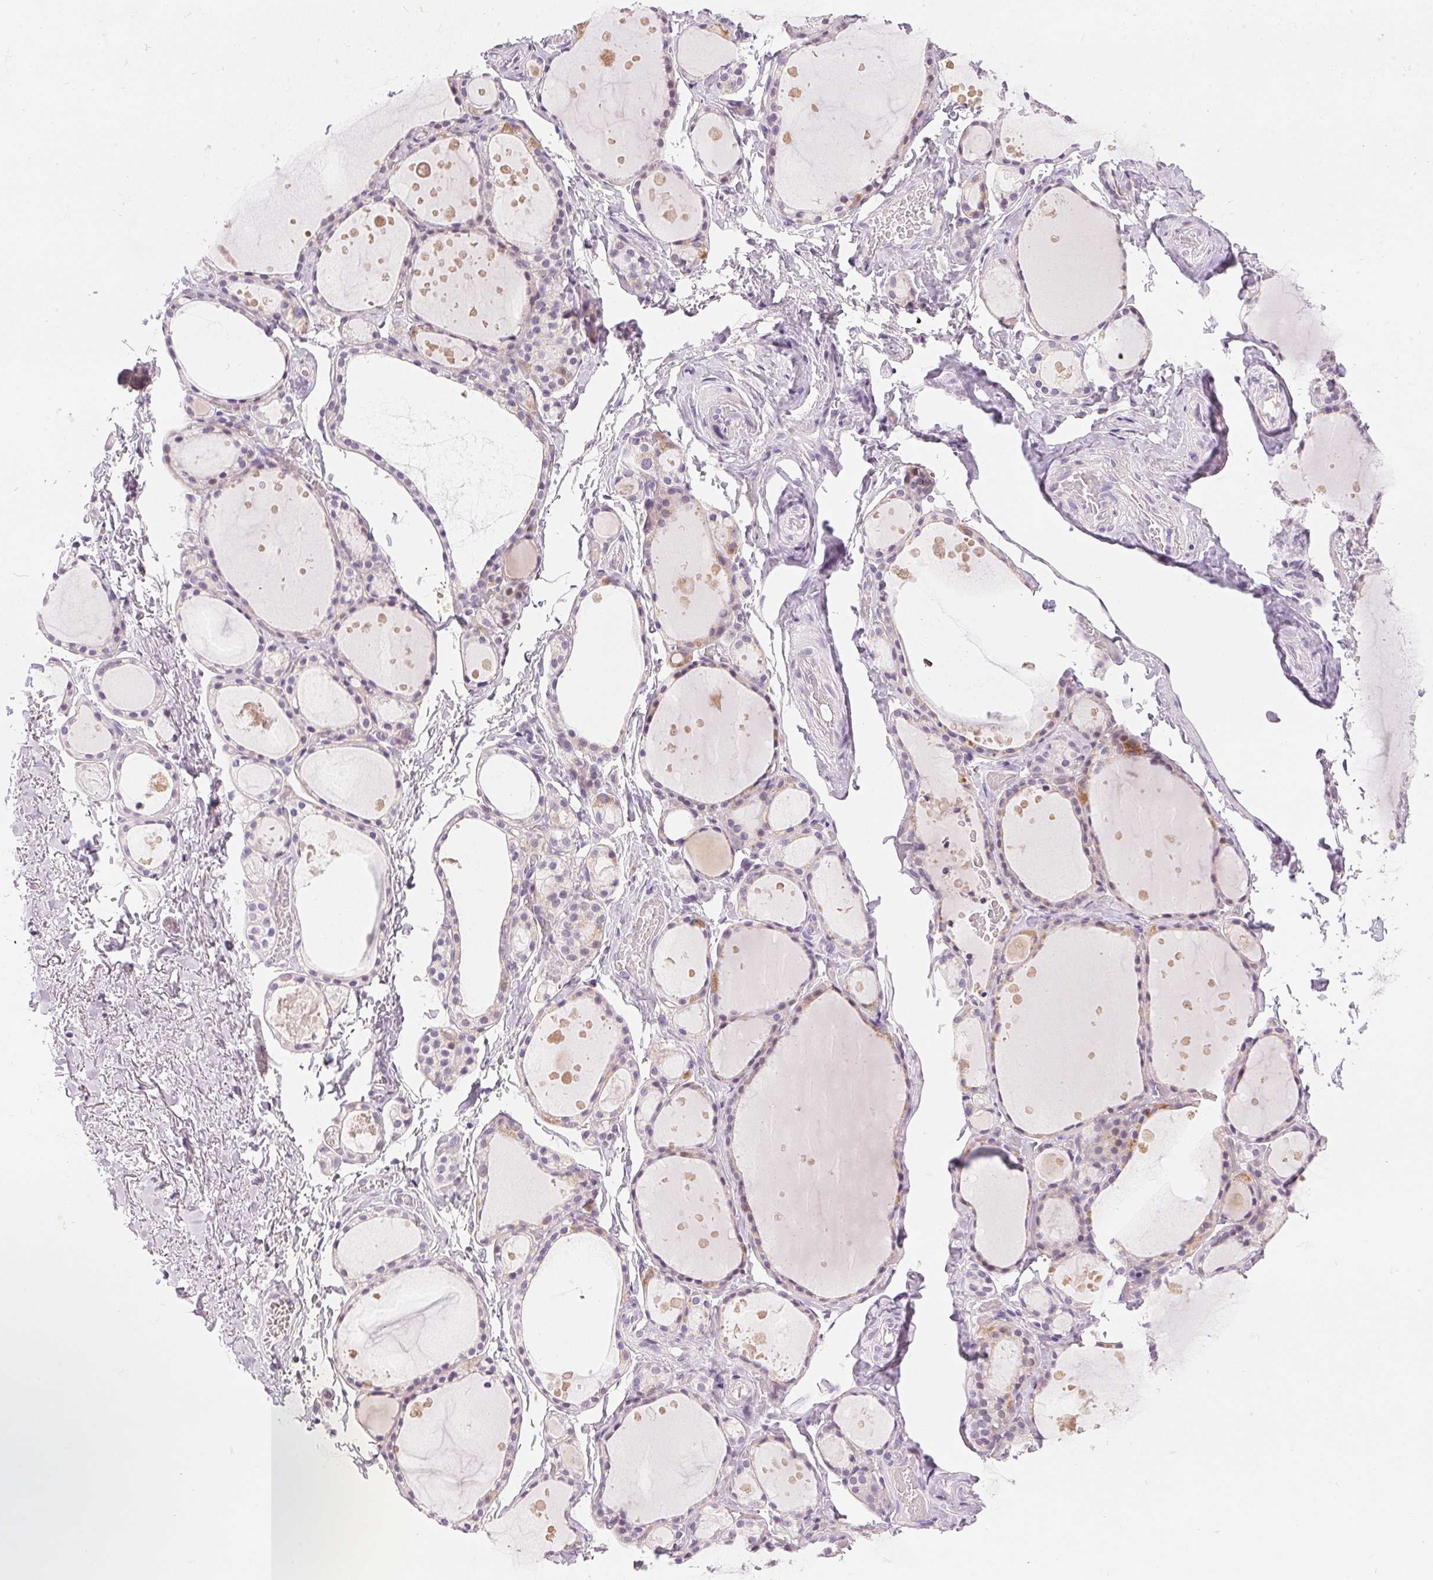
{"staining": {"intensity": "negative", "quantity": "none", "location": "none"}, "tissue": "thyroid gland", "cell_type": "Glandular cells", "image_type": "normal", "snomed": [{"axis": "morphology", "description": "Normal tissue, NOS"}, {"axis": "topography", "description": "Thyroid gland"}], "caption": "Immunohistochemistry (IHC) micrograph of benign thyroid gland: human thyroid gland stained with DAB (3,3'-diaminobenzidine) shows no significant protein positivity in glandular cells. (DAB IHC, high magnification).", "gene": "GSDMC", "patient": {"sex": "male", "age": 68}}